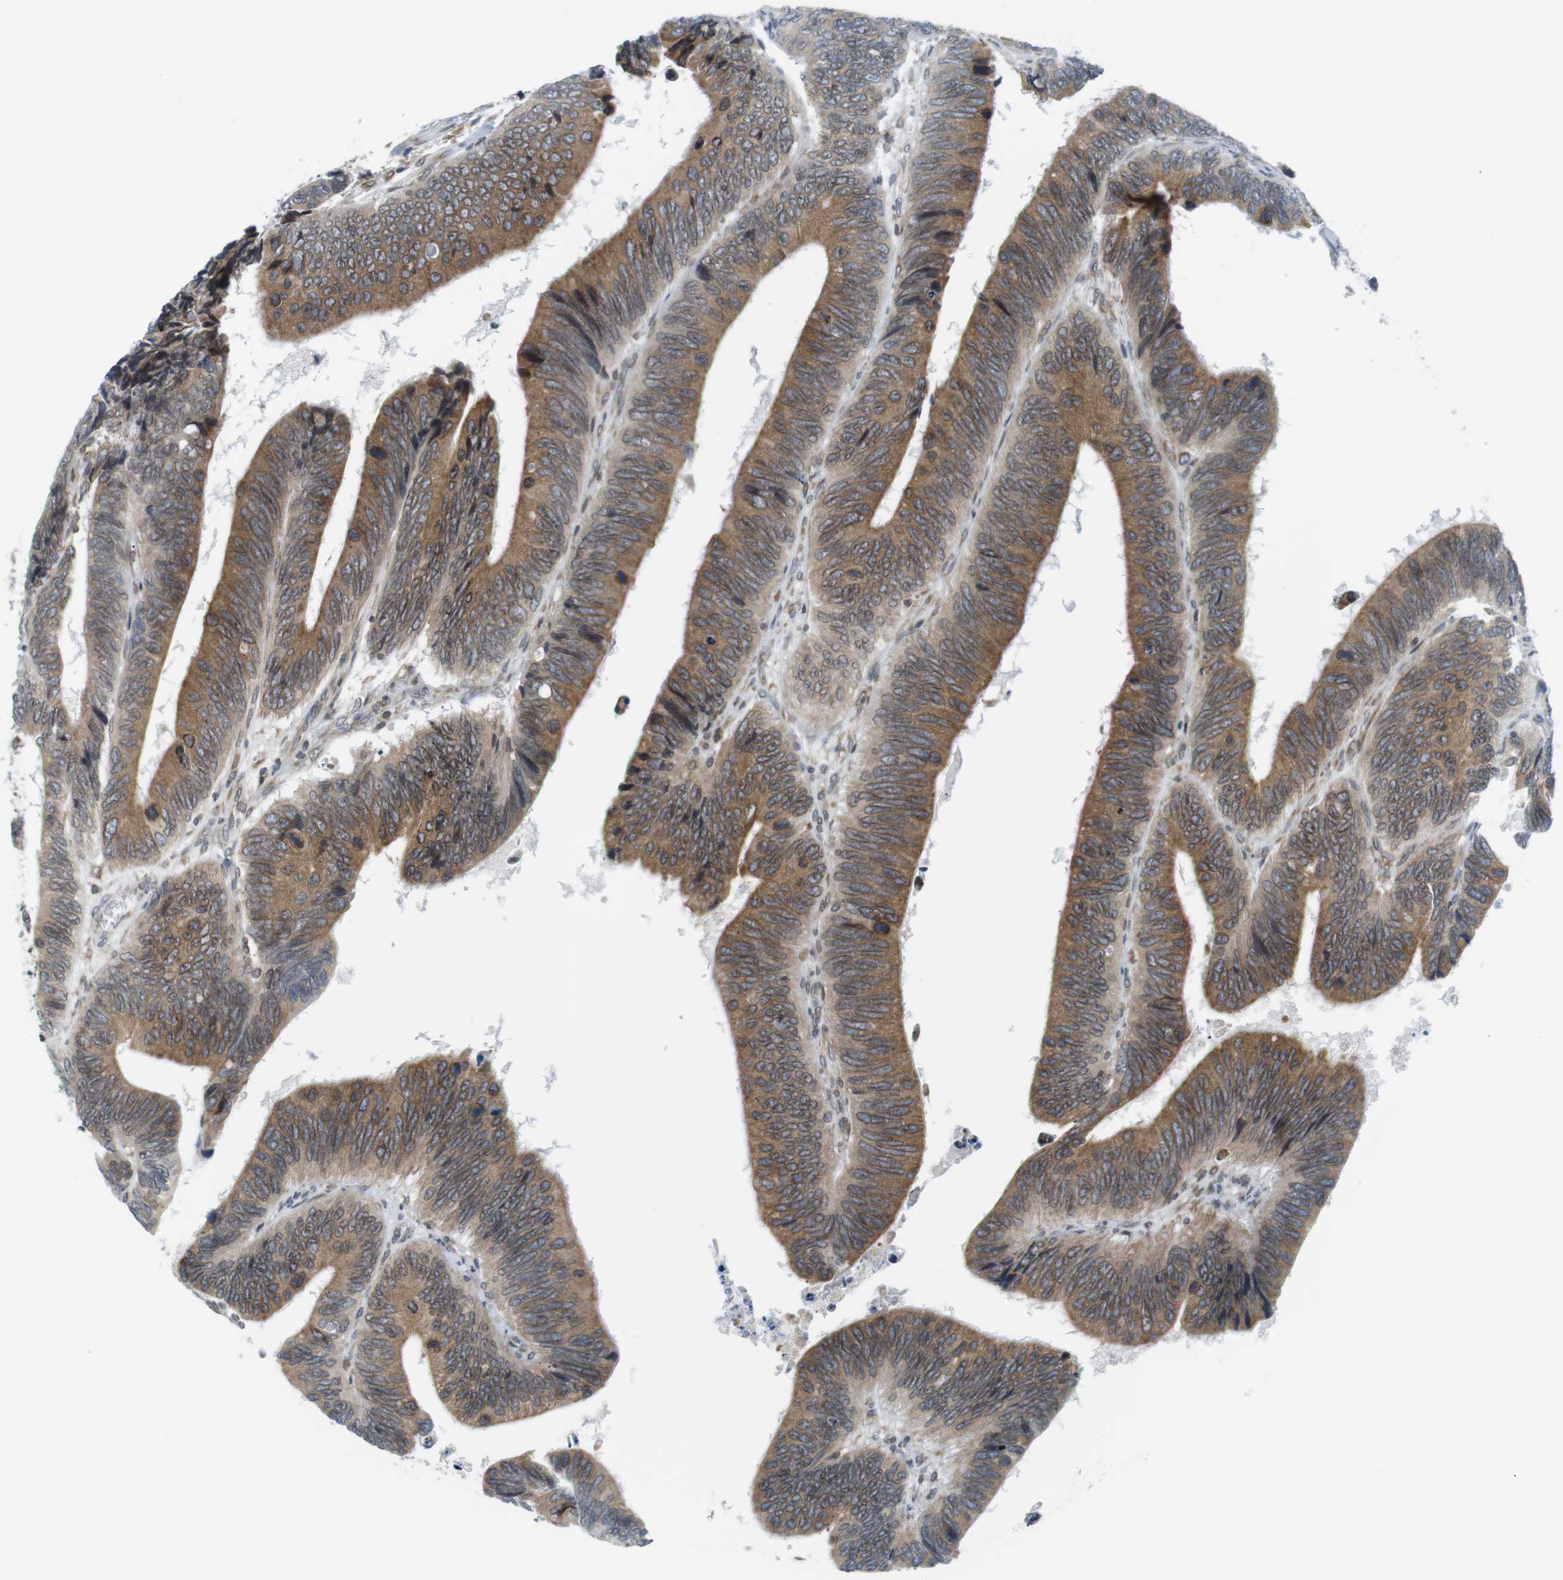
{"staining": {"intensity": "moderate", "quantity": ">75%", "location": "cytoplasmic/membranous"}, "tissue": "colorectal cancer", "cell_type": "Tumor cells", "image_type": "cancer", "snomed": [{"axis": "morphology", "description": "Adenocarcinoma, NOS"}, {"axis": "topography", "description": "Colon"}], "caption": "Protein expression analysis of colorectal cancer (adenocarcinoma) shows moderate cytoplasmic/membranous expression in about >75% of tumor cells. (DAB (3,3'-diaminobenzidine) IHC with brightfield microscopy, high magnification).", "gene": "ERGIC3", "patient": {"sex": "male", "age": 72}}